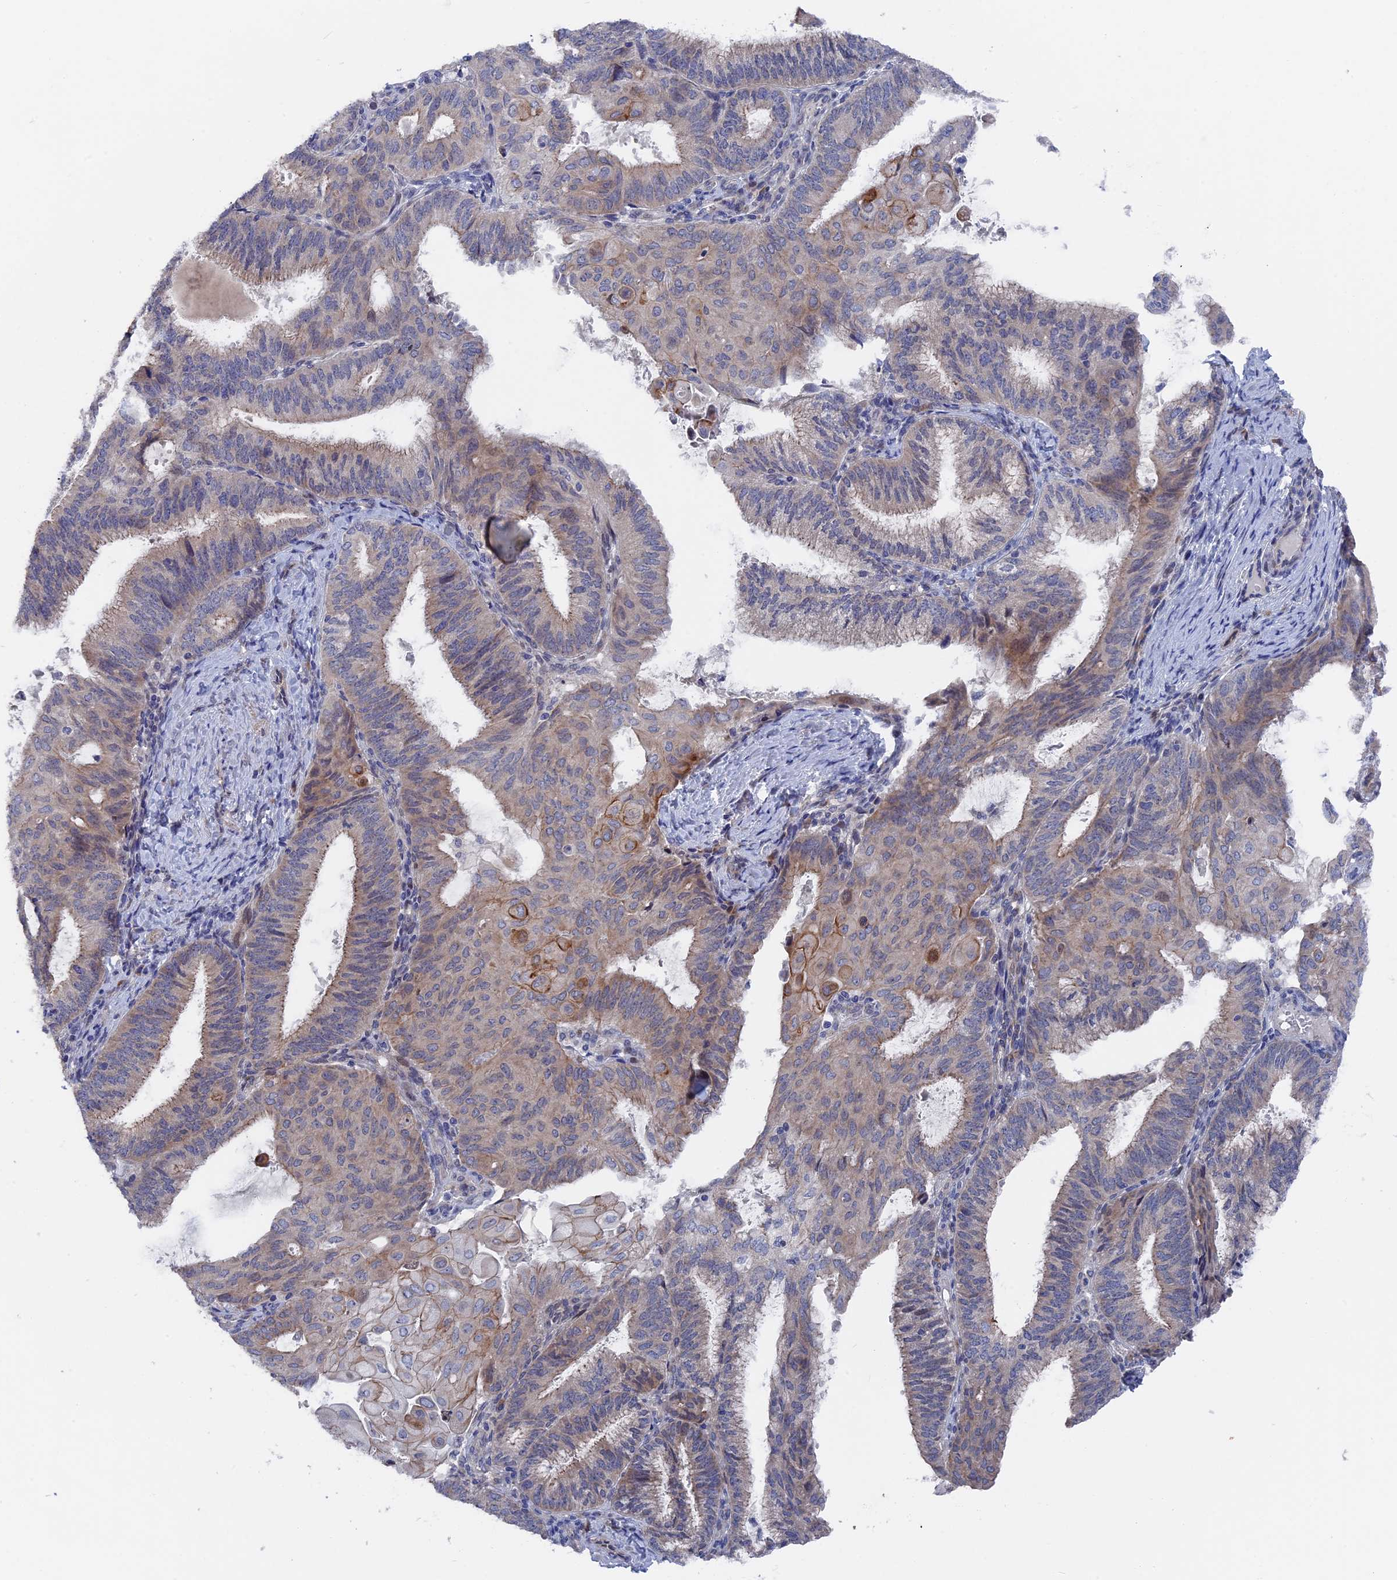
{"staining": {"intensity": "weak", "quantity": "25%-75%", "location": "cytoplasmic/membranous"}, "tissue": "endometrial cancer", "cell_type": "Tumor cells", "image_type": "cancer", "snomed": [{"axis": "morphology", "description": "Adenocarcinoma, NOS"}, {"axis": "topography", "description": "Endometrium"}], "caption": "High-power microscopy captured an IHC micrograph of adenocarcinoma (endometrial), revealing weak cytoplasmic/membranous positivity in approximately 25%-75% of tumor cells.", "gene": "TMEM161A", "patient": {"sex": "female", "age": 49}}